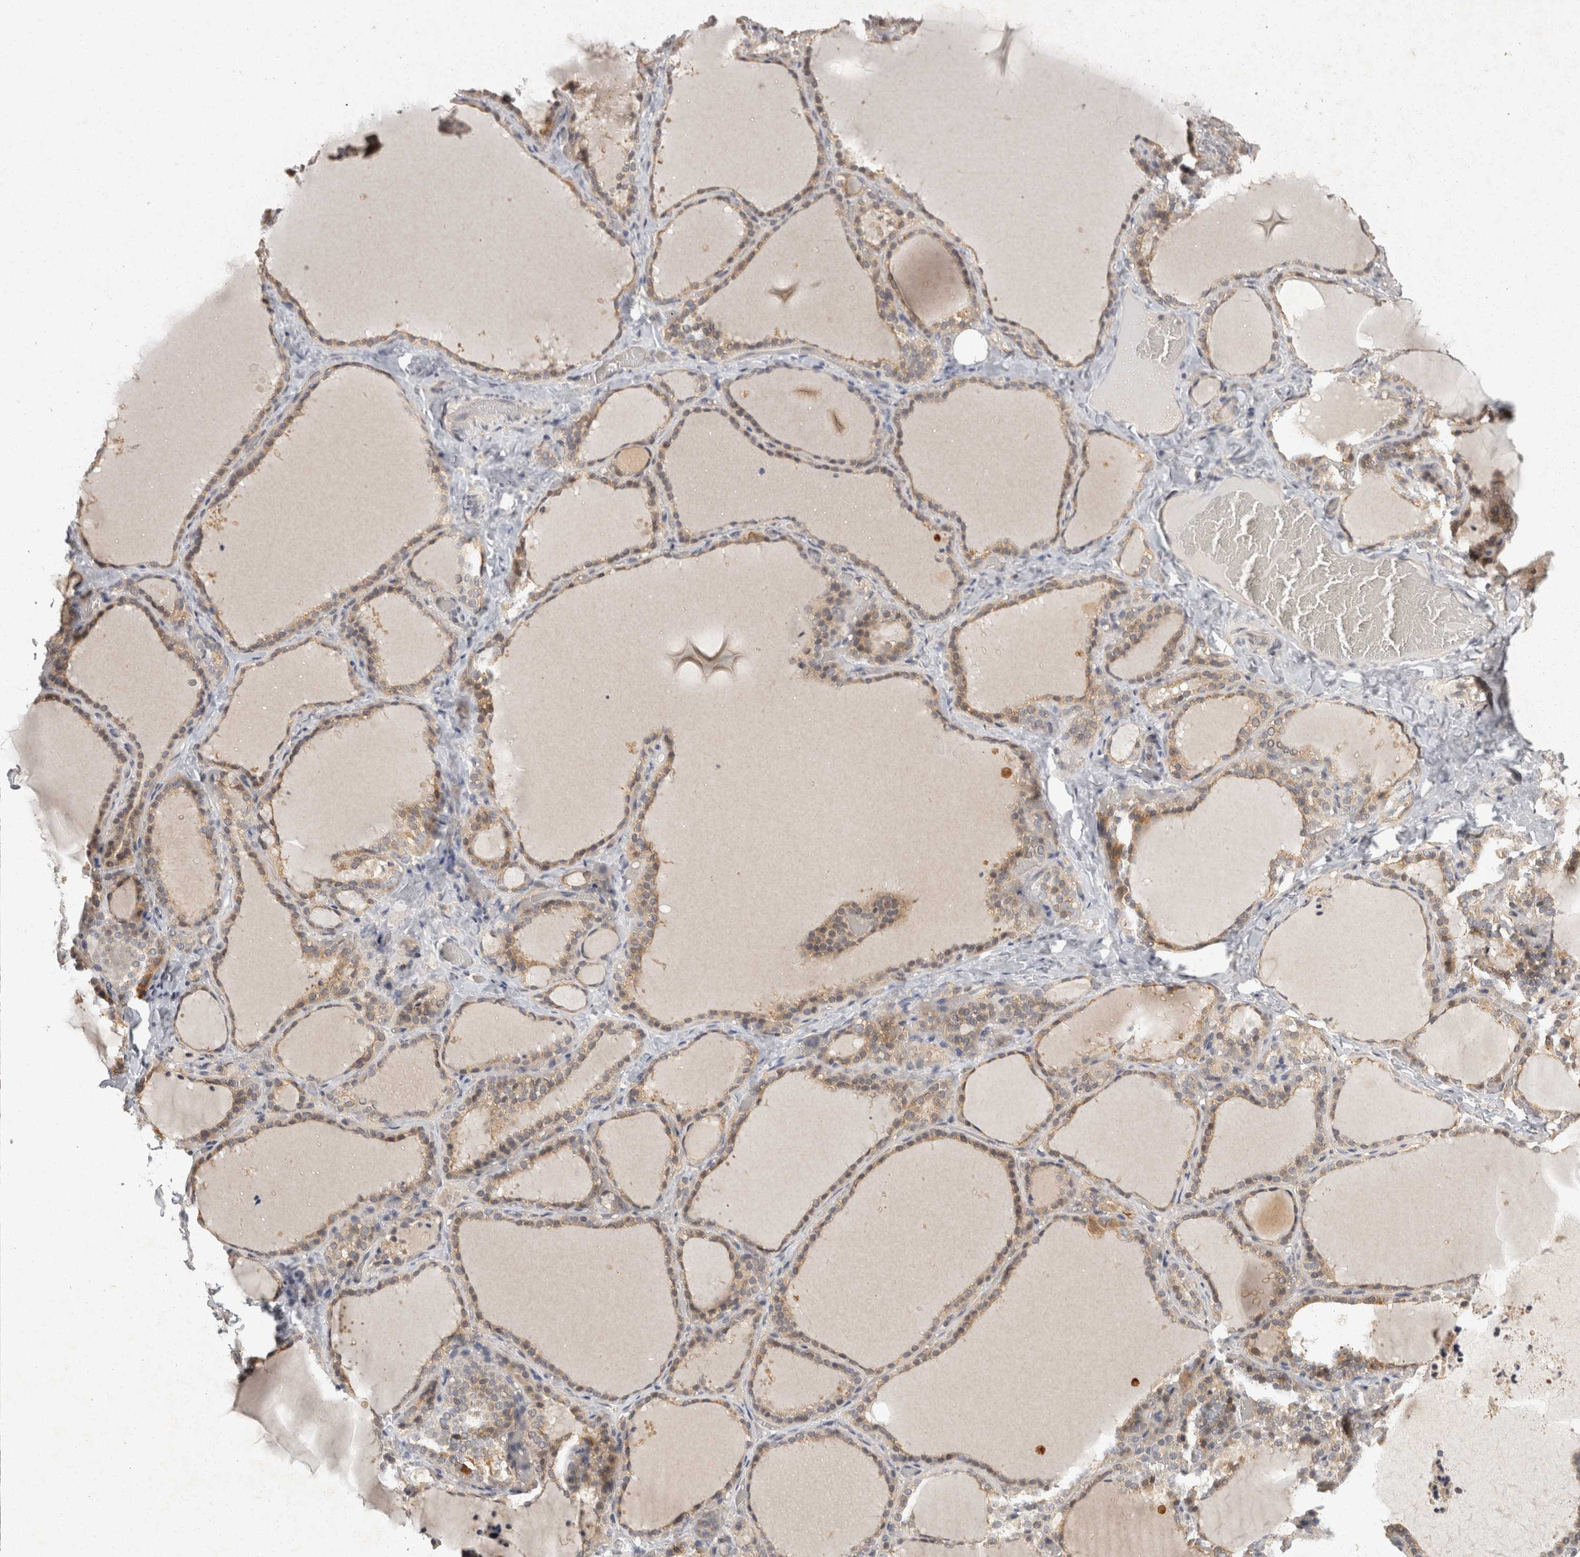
{"staining": {"intensity": "moderate", "quantity": ">75%", "location": "cytoplasmic/membranous"}, "tissue": "thyroid gland", "cell_type": "Glandular cells", "image_type": "normal", "snomed": [{"axis": "morphology", "description": "Normal tissue, NOS"}, {"axis": "topography", "description": "Thyroid gland"}], "caption": "This histopathology image reveals immunohistochemistry (IHC) staining of benign thyroid gland, with medium moderate cytoplasmic/membranous positivity in approximately >75% of glandular cells.", "gene": "ACAT2", "patient": {"sex": "female", "age": 22}}